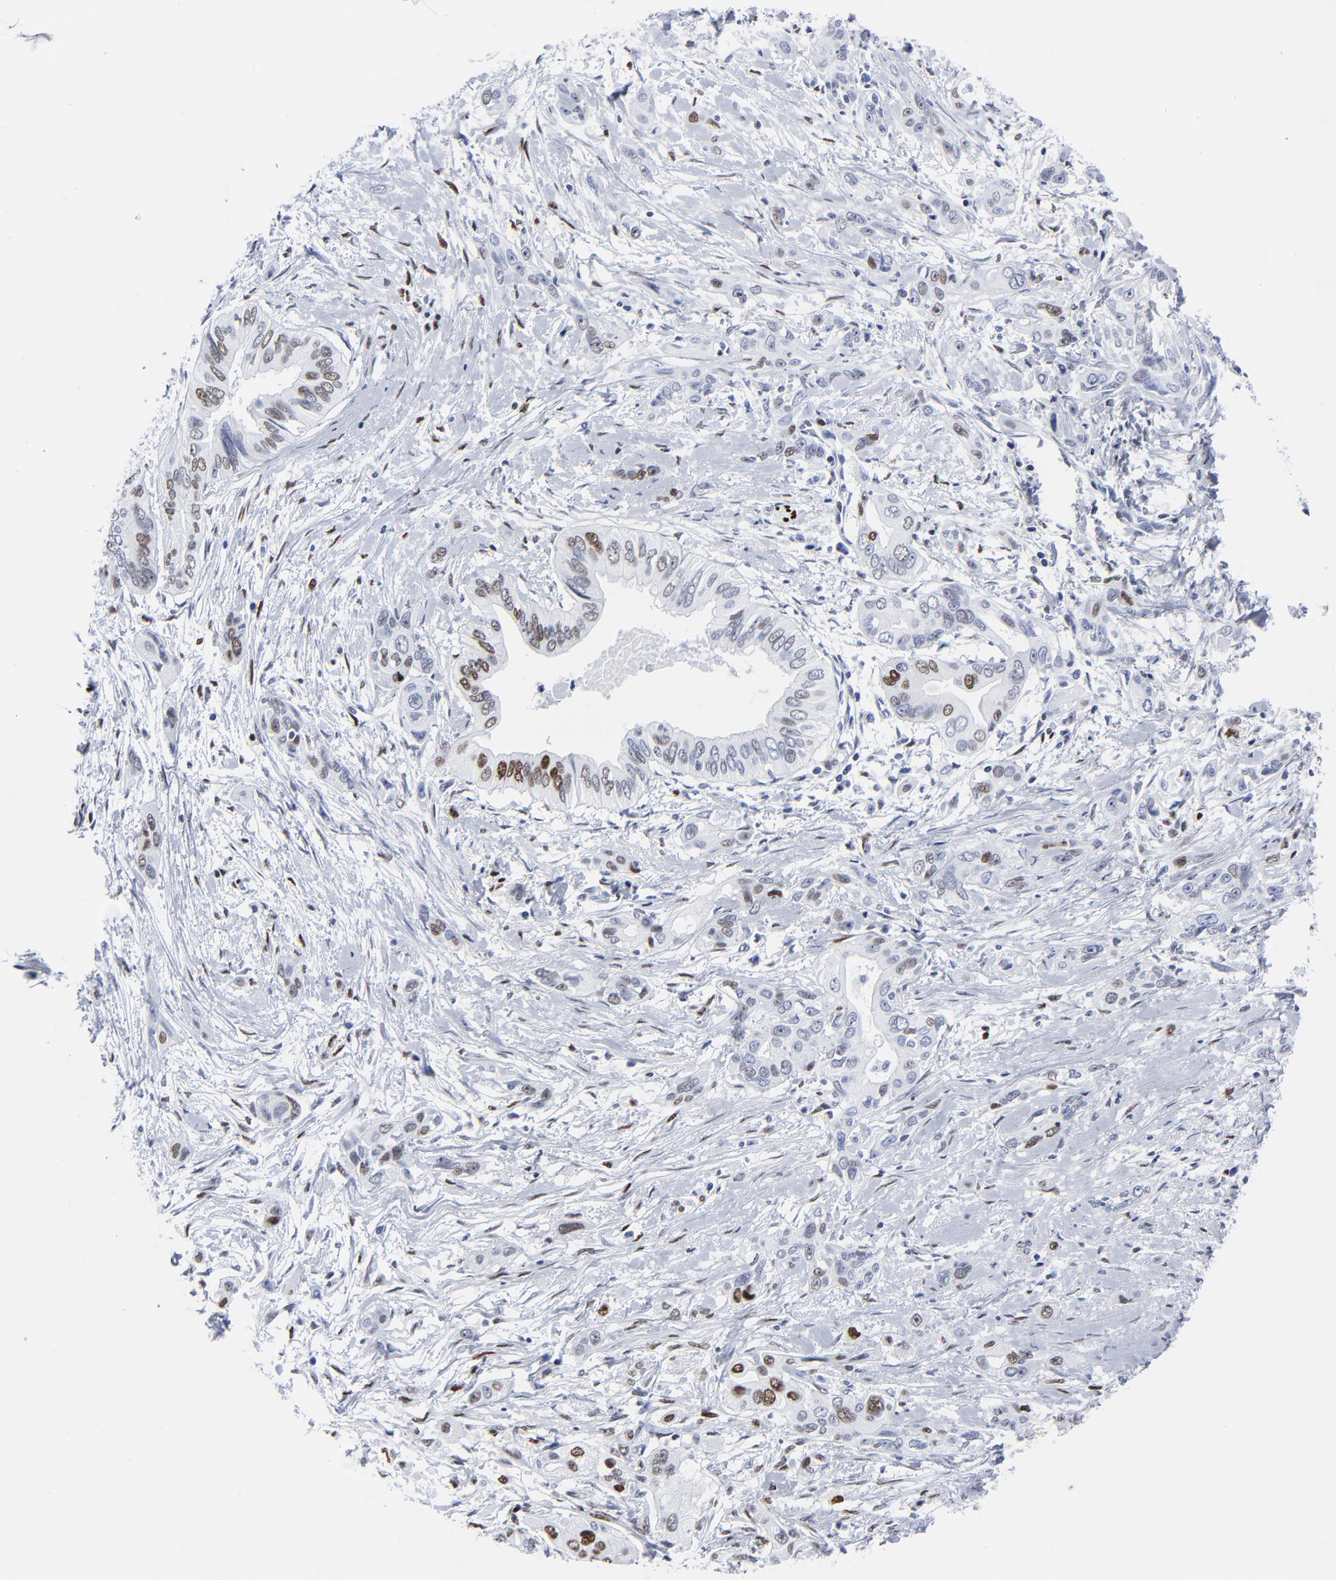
{"staining": {"intensity": "moderate", "quantity": "<25%", "location": "nuclear"}, "tissue": "pancreatic cancer", "cell_type": "Tumor cells", "image_type": "cancer", "snomed": [{"axis": "morphology", "description": "Adenocarcinoma, NOS"}, {"axis": "topography", "description": "Pancreas"}], "caption": "DAB immunohistochemical staining of adenocarcinoma (pancreatic) displays moderate nuclear protein staining in about <25% of tumor cells.", "gene": "JUN", "patient": {"sex": "female", "age": 60}}